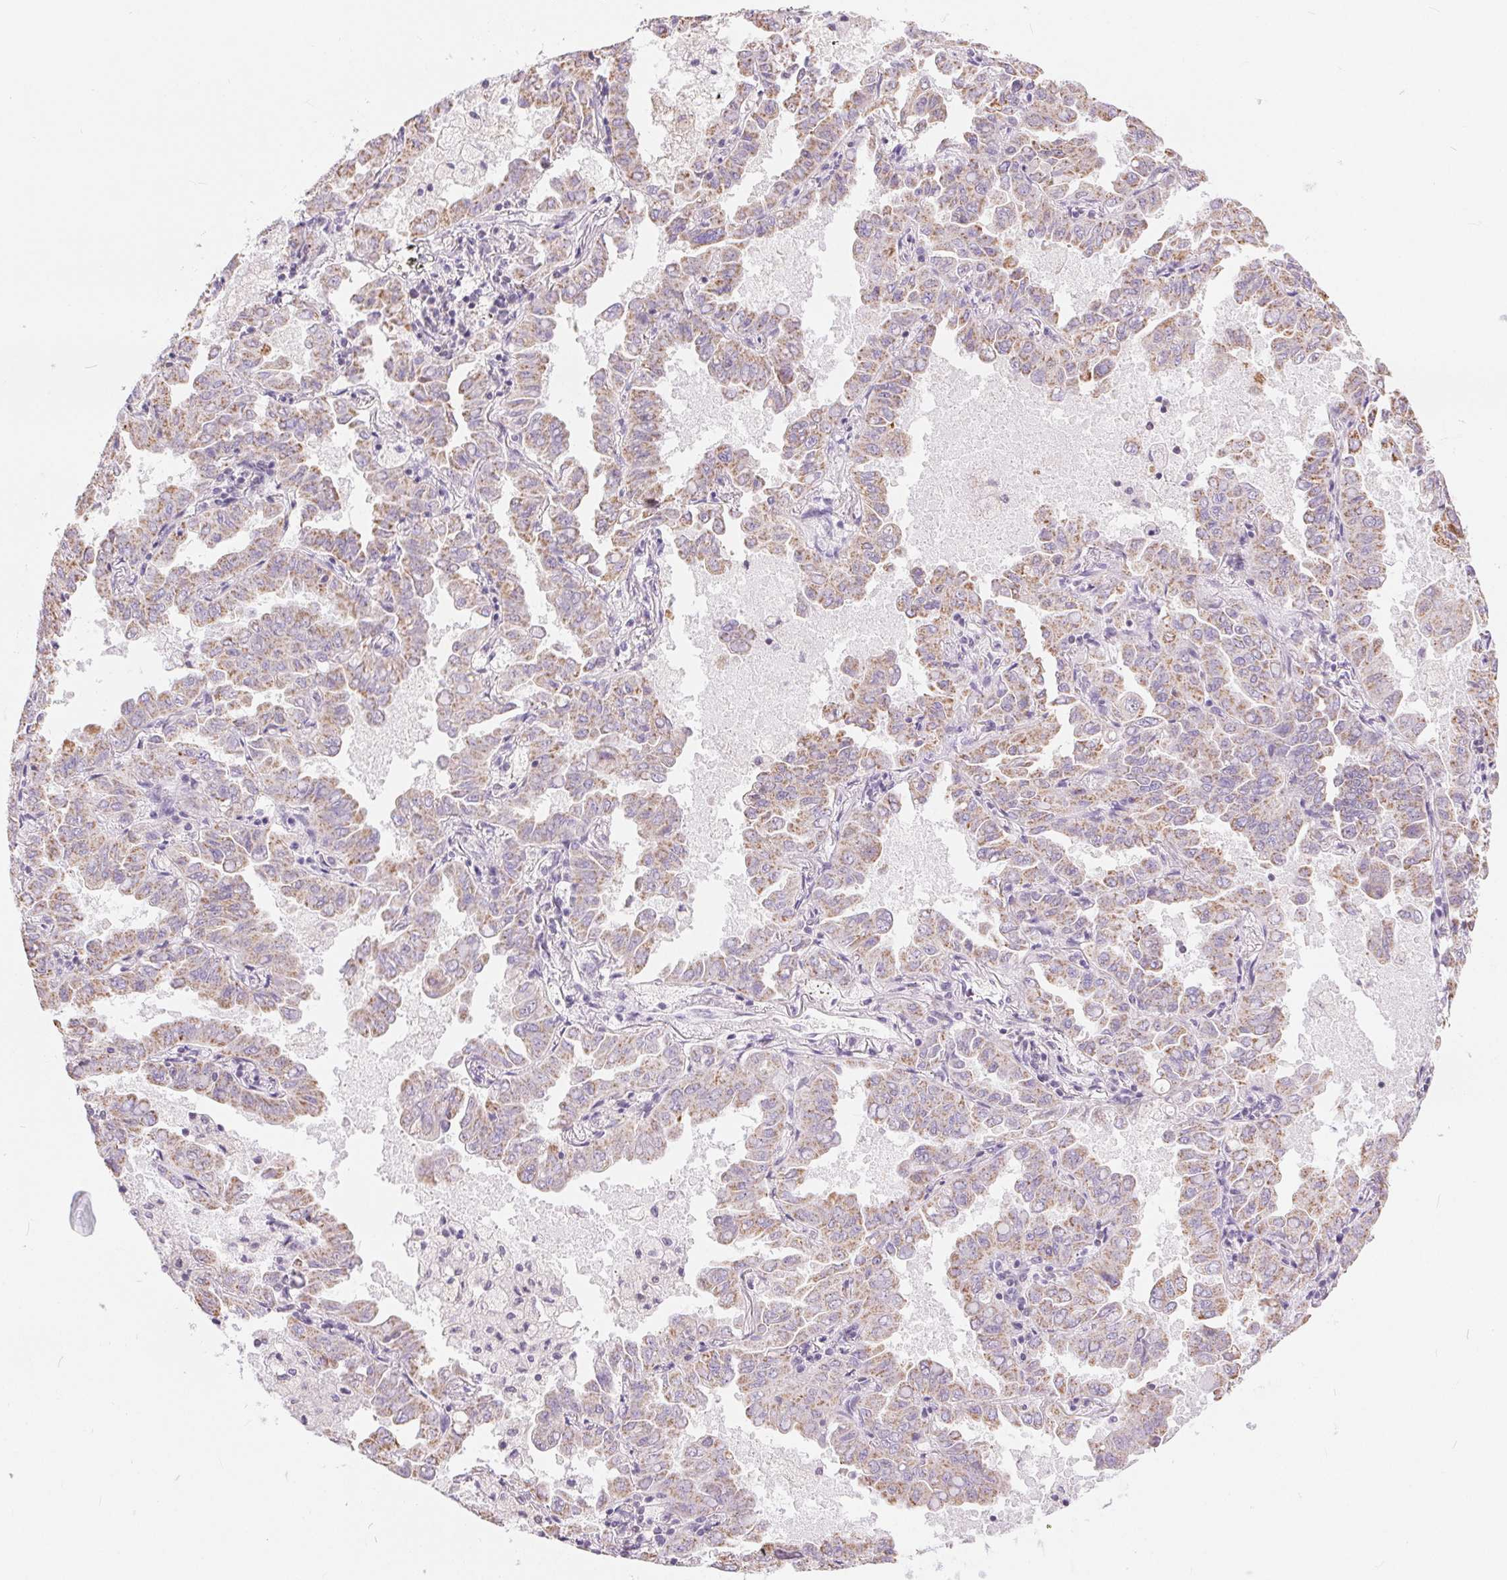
{"staining": {"intensity": "weak", "quantity": ">75%", "location": "cytoplasmic/membranous"}, "tissue": "lung cancer", "cell_type": "Tumor cells", "image_type": "cancer", "snomed": [{"axis": "morphology", "description": "Adenocarcinoma, NOS"}, {"axis": "topography", "description": "Lung"}], "caption": "The micrograph demonstrates a brown stain indicating the presence of a protein in the cytoplasmic/membranous of tumor cells in lung adenocarcinoma.", "gene": "POU2F2", "patient": {"sex": "male", "age": 64}}